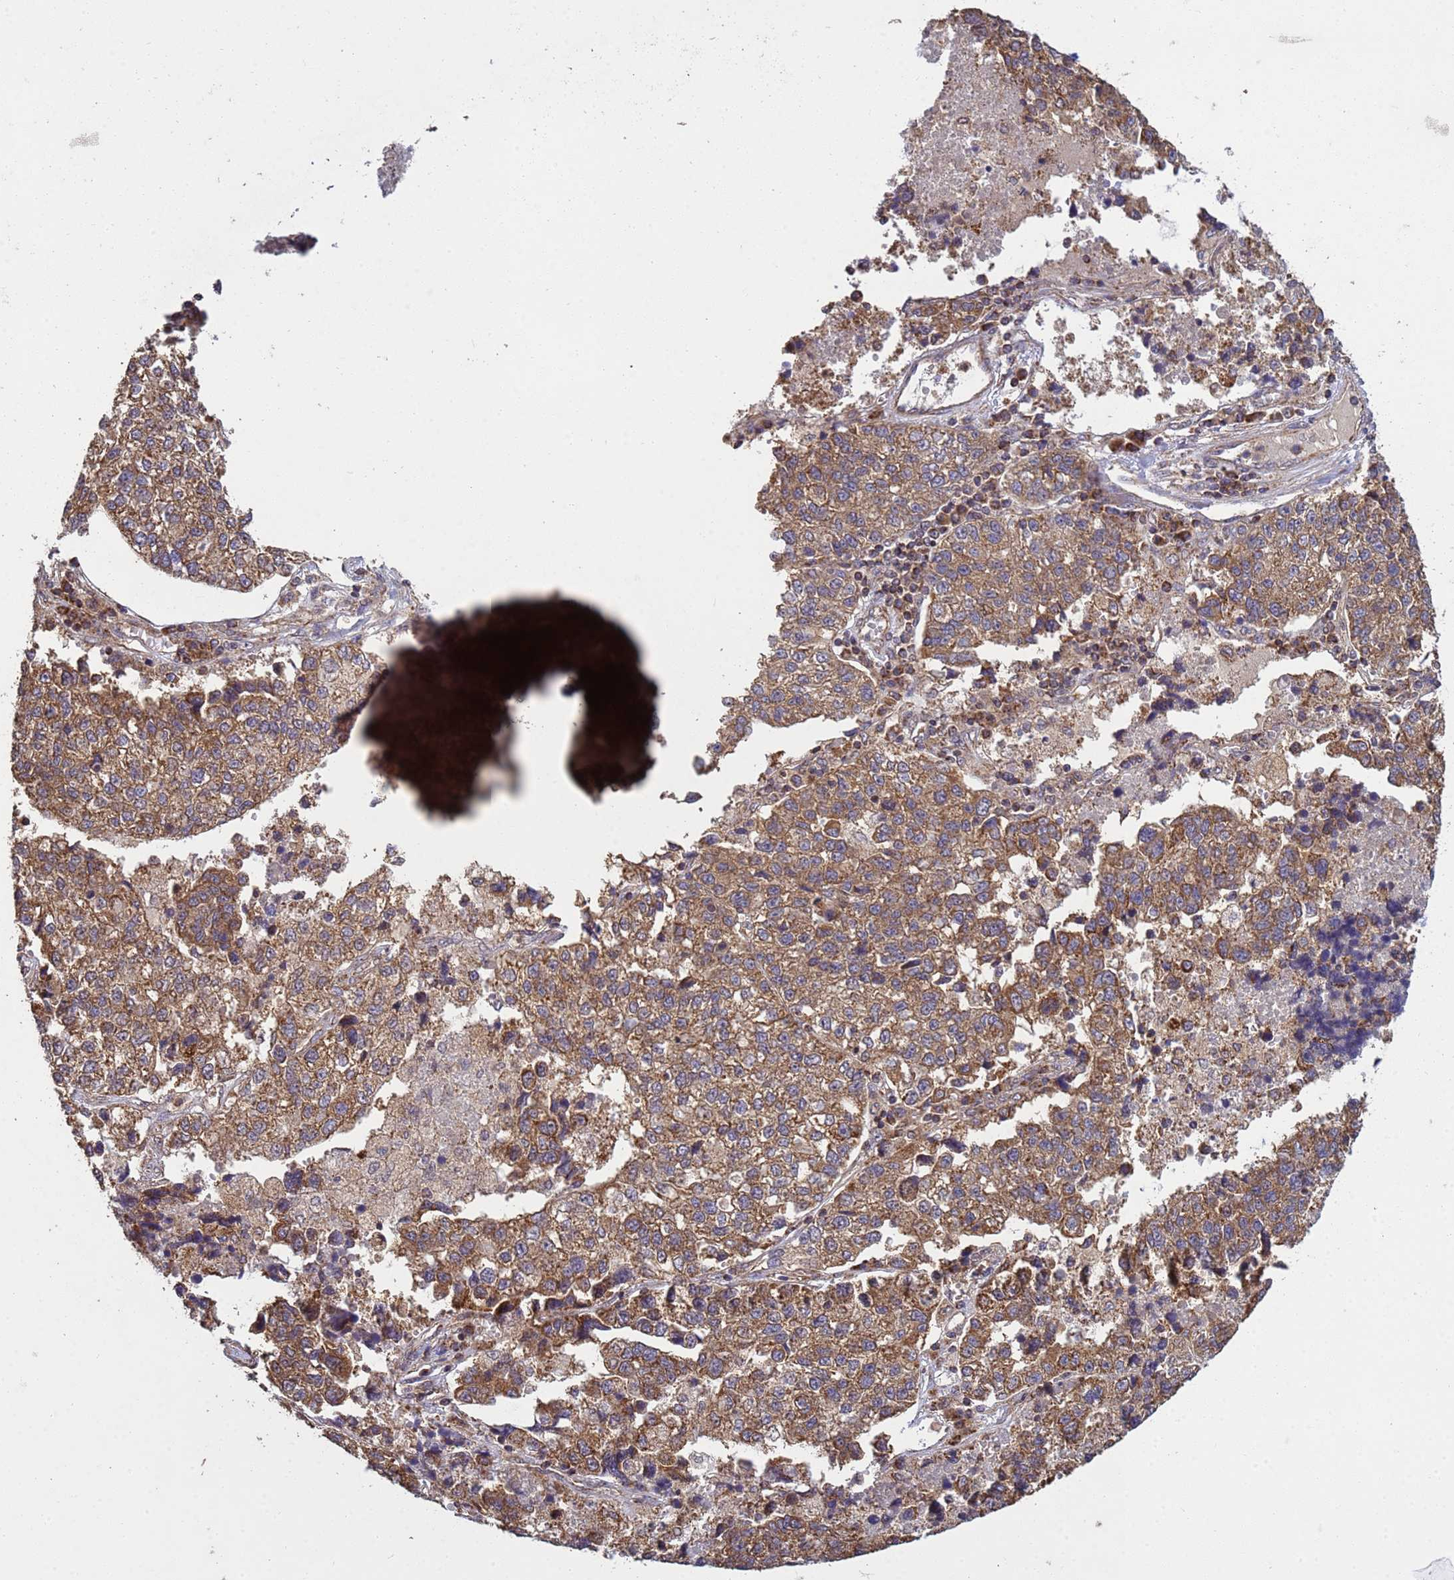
{"staining": {"intensity": "moderate", "quantity": ">75%", "location": "cytoplasmic/membranous"}, "tissue": "lung cancer", "cell_type": "Tumor cells", "image_type": "cancer", "snomed": [{"axis": "morphology", "description": "Adenocarcinoma, NOS"}, {"axis": "topography", "description": "Lung"}], "caption": "A photomicrograph of human lung cancer stained for a protein exhibits moderate cytoplasmic/membranous brown staining in tumor cells.", "gene": "P2RX7", "patient": {"sex": "male", "age": 49}}